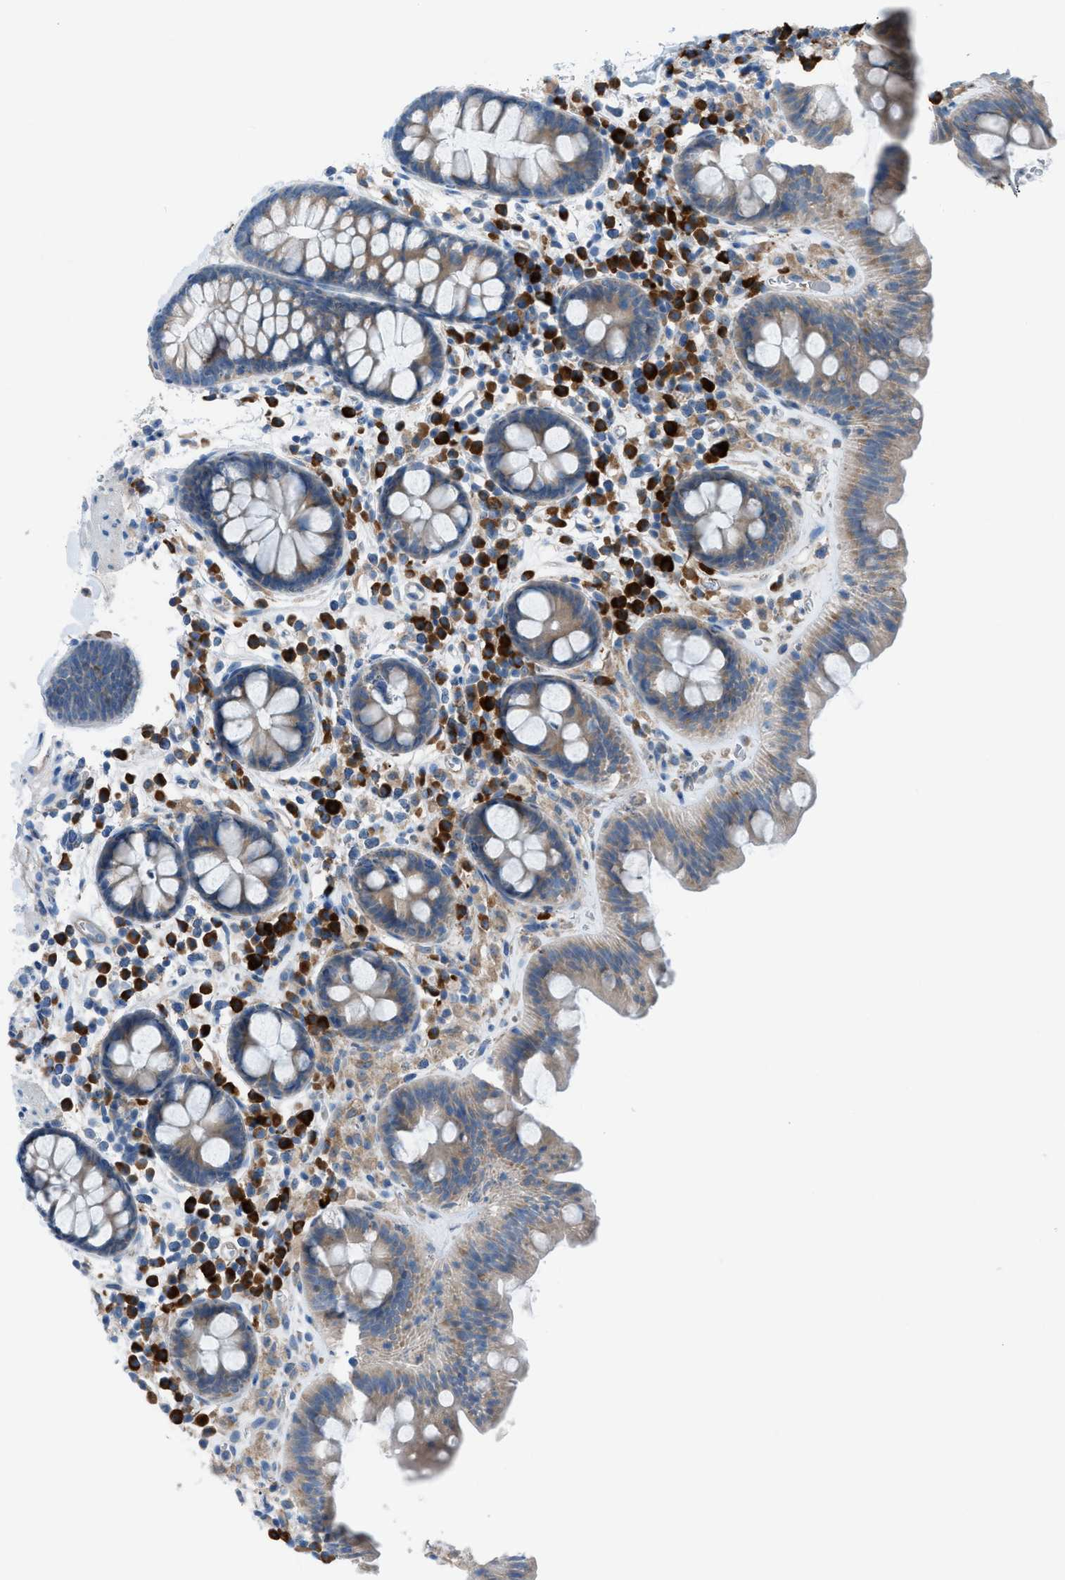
{"staining": {"intensity": "weak", "quantity": "25%-75%", "location": "cytoplasmic/membranous"}, "tissue": "colon", "cell_type": "Endothelial cells", "image_type": "normal", "snomed": [{"axis": "morphology", "description": "Normal tissue, NOS"}, {"axis": "topography", "description": "Colon"}], "caption": "Brown immunohistochemical staining in benign colon exhibits weak cytoplasmic/membranous expression in about 25%-75% of endothelial cells.", "gene": "HEG1", "patient": {"sex": "female", "age": 80}}